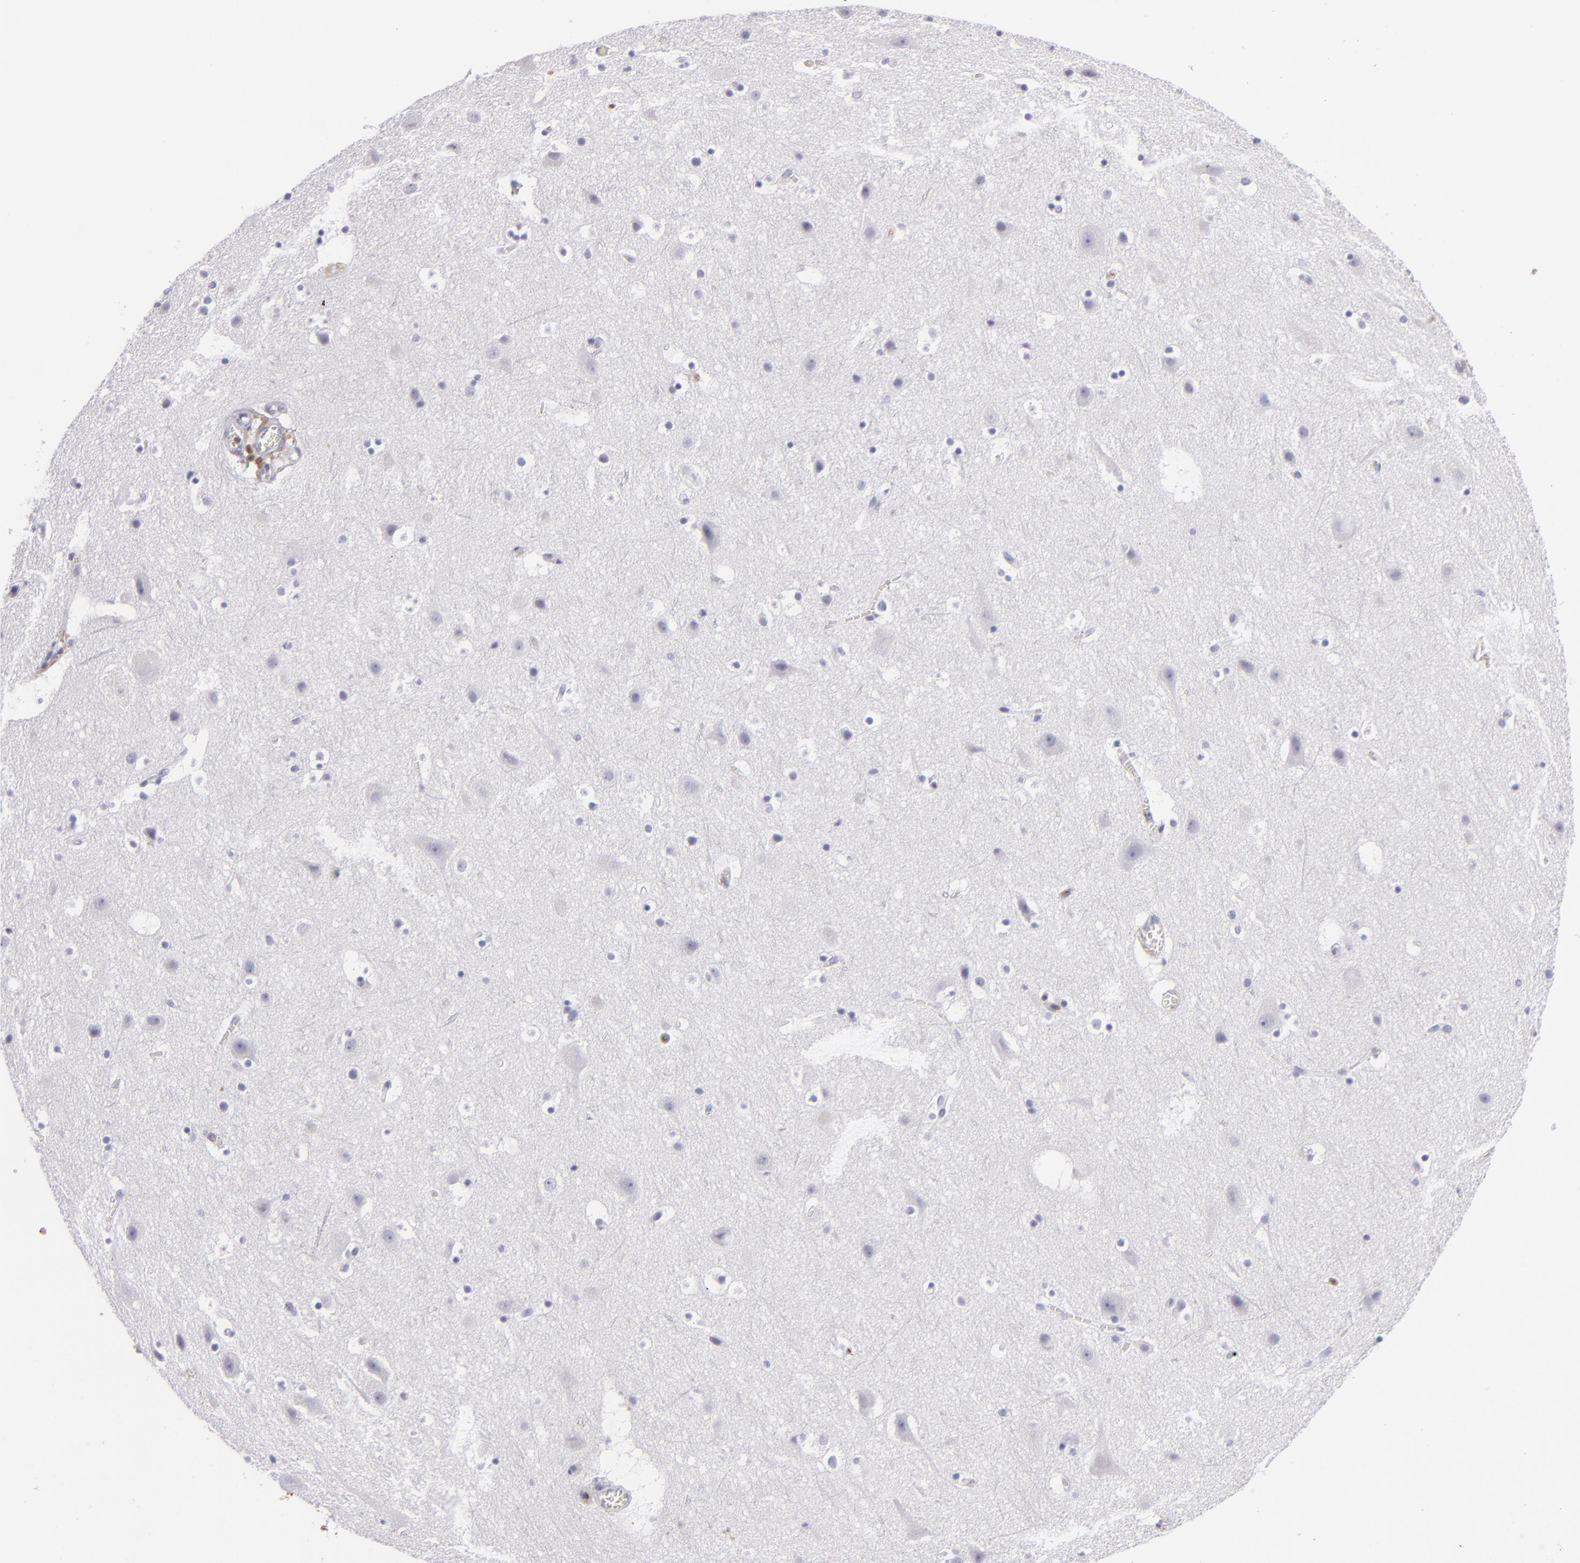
{"staining": {"intensity": "negative", "quantity": "none", "location": "none"}, "tissue": "cerebral cortex", "cell_type": "Endothelial cells", "image_type": "normal", "snomed": [{"axis": "morphology", "description": "Normal tissue, NOS"}, {"axis": "topography", "description": "Cerebral cortex"}], "caption": "Unremarkable cerebral cortex was stained to show a protein in brown. There is no significant expression in endothelial cells.", "gene": "S100A2", "patient": {"sex": "male", "age": 45}}